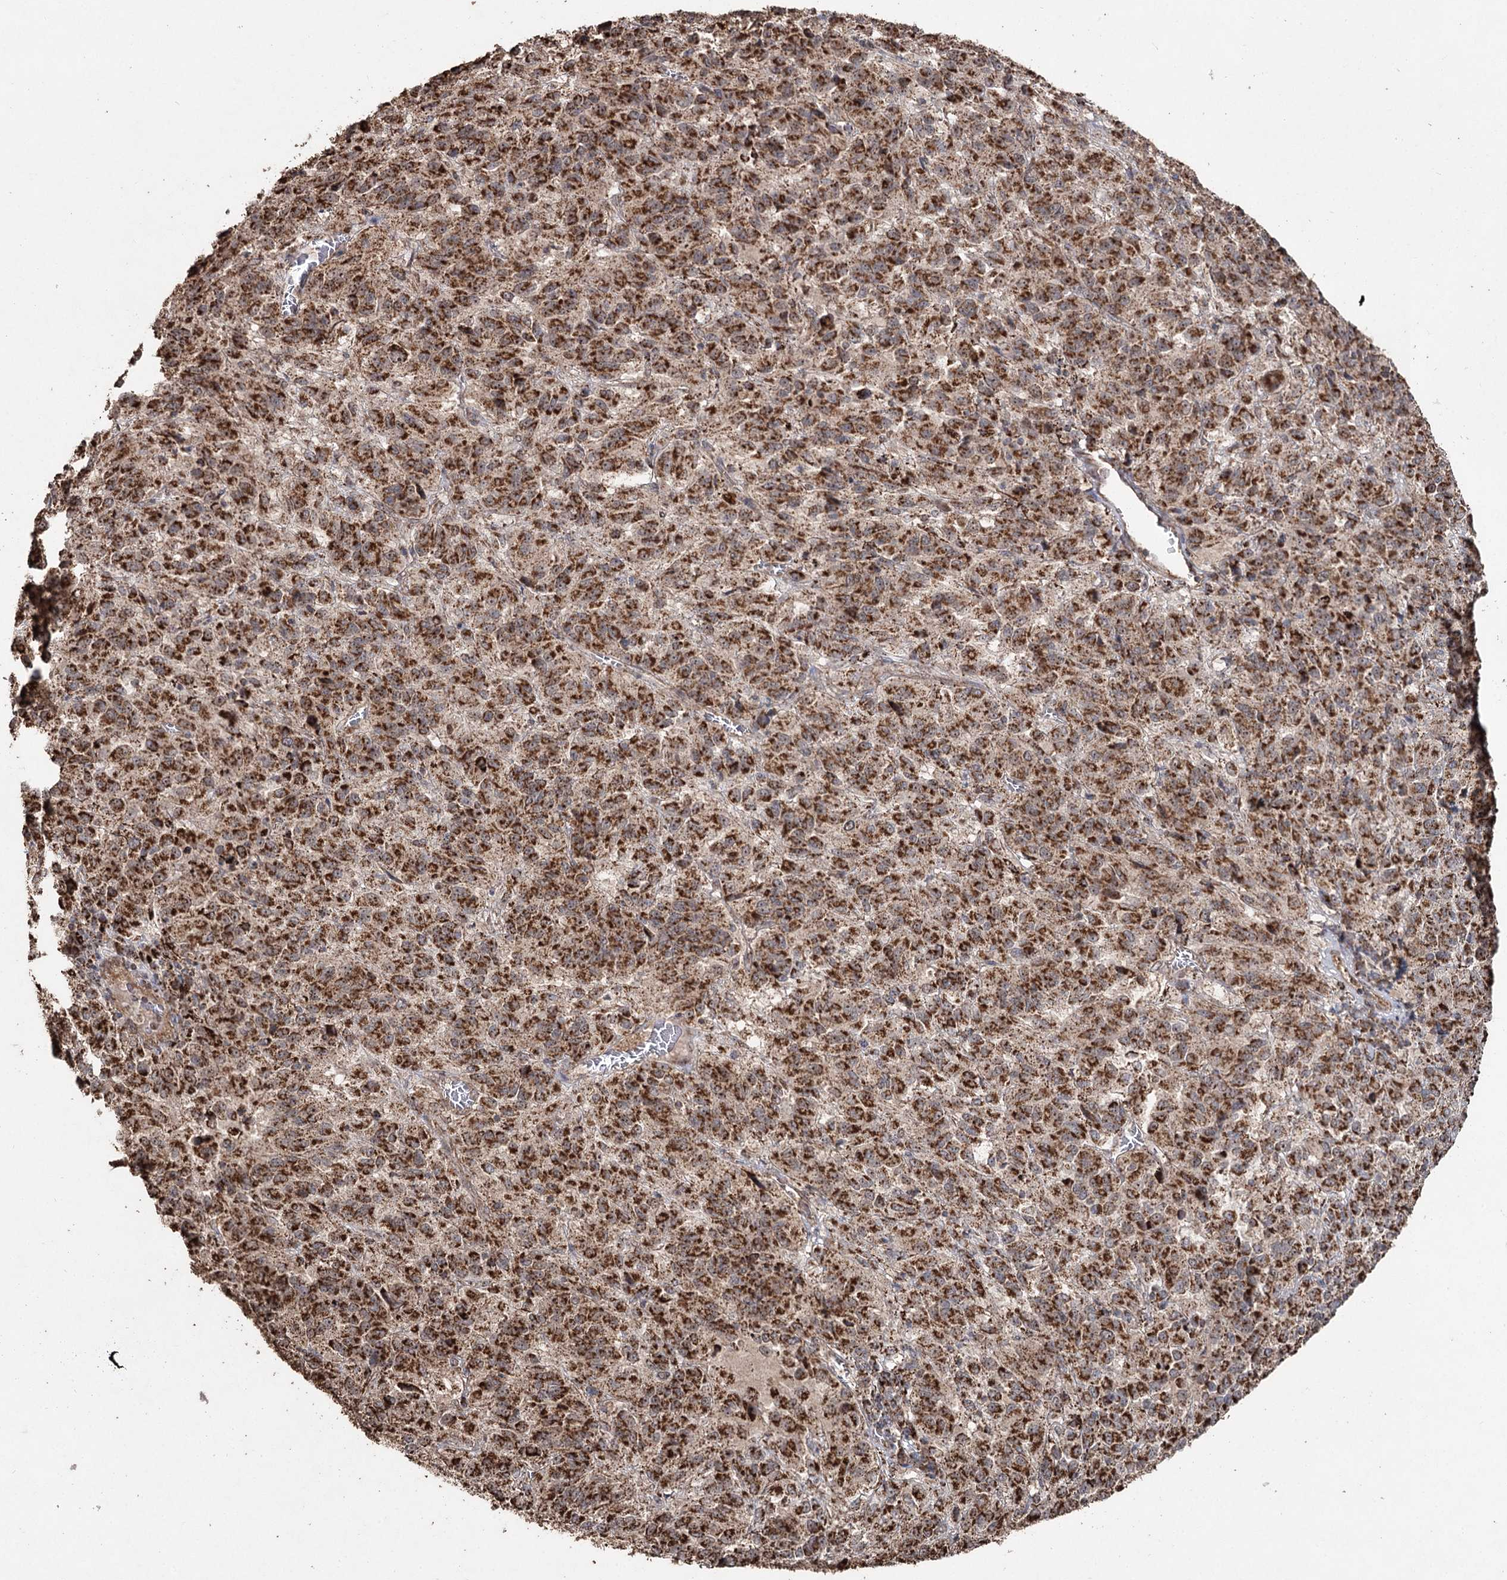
{"staining": {"intensity": "strong", "quantity": ">75%", "location": "cytoplasmic/membranous"}, "tissue": "melanoma", "cell_type": "Tumor cells", "image_type": "cancer", "snomed": [{"axis": "morphology", "description": "Malignant melanoma, Metastatic site"}, {"axis": "topography", "description": "Lung"}], "caption": "A brown stain shows strong cytoplasmic/membranous positivity of a protein in human malignant melanoma (metastatic site) tumor cells.", "gene": "SLF2", "patient": {"sex": "male", "age": 64}}